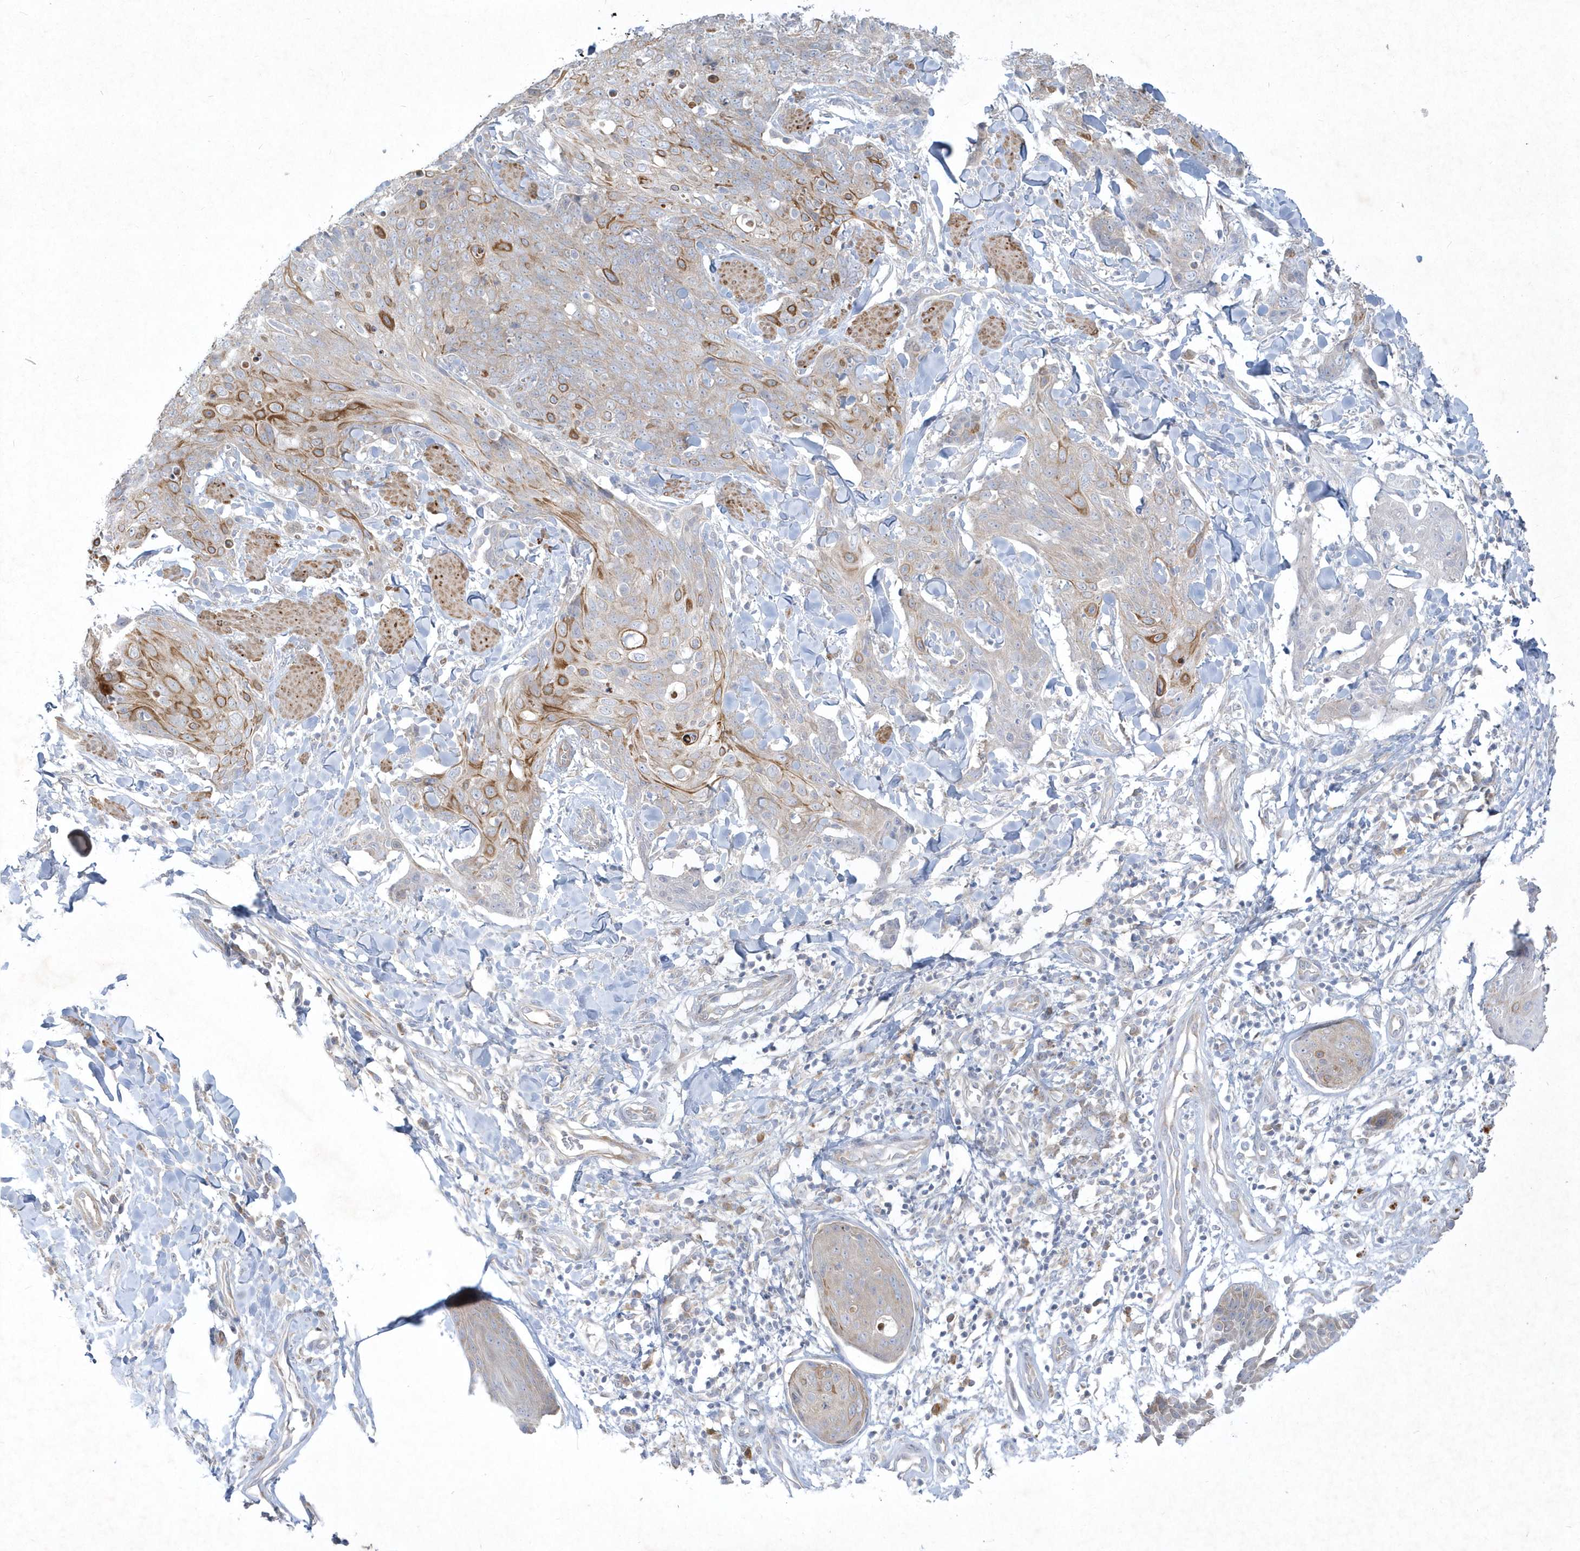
{"staining": {"intensity": "moderate", "quantity": "25%-75%", "location": "cytoplasmic/membranous"}, "tissue": "skin cancer", "cell_type": "Tumor cells", "image_type": "cancer", "snomed": [{"axis": "morphology", "description": "Squamous cell carcinoma, NOS"}, {"axis": "topography", "description": "Skin"}, {"axis": "topography", "description": "Vulva"}], "caption": "This micrograph displays immunohistochemistry (IHC) staining of human squamous cell carcinoma (skin), with medium moderate cytoplasmic/membranous expression in about 25%-75% of tumor cells.", "gene": "LARS1", "patient": {"sex": "female", "age": 85}}